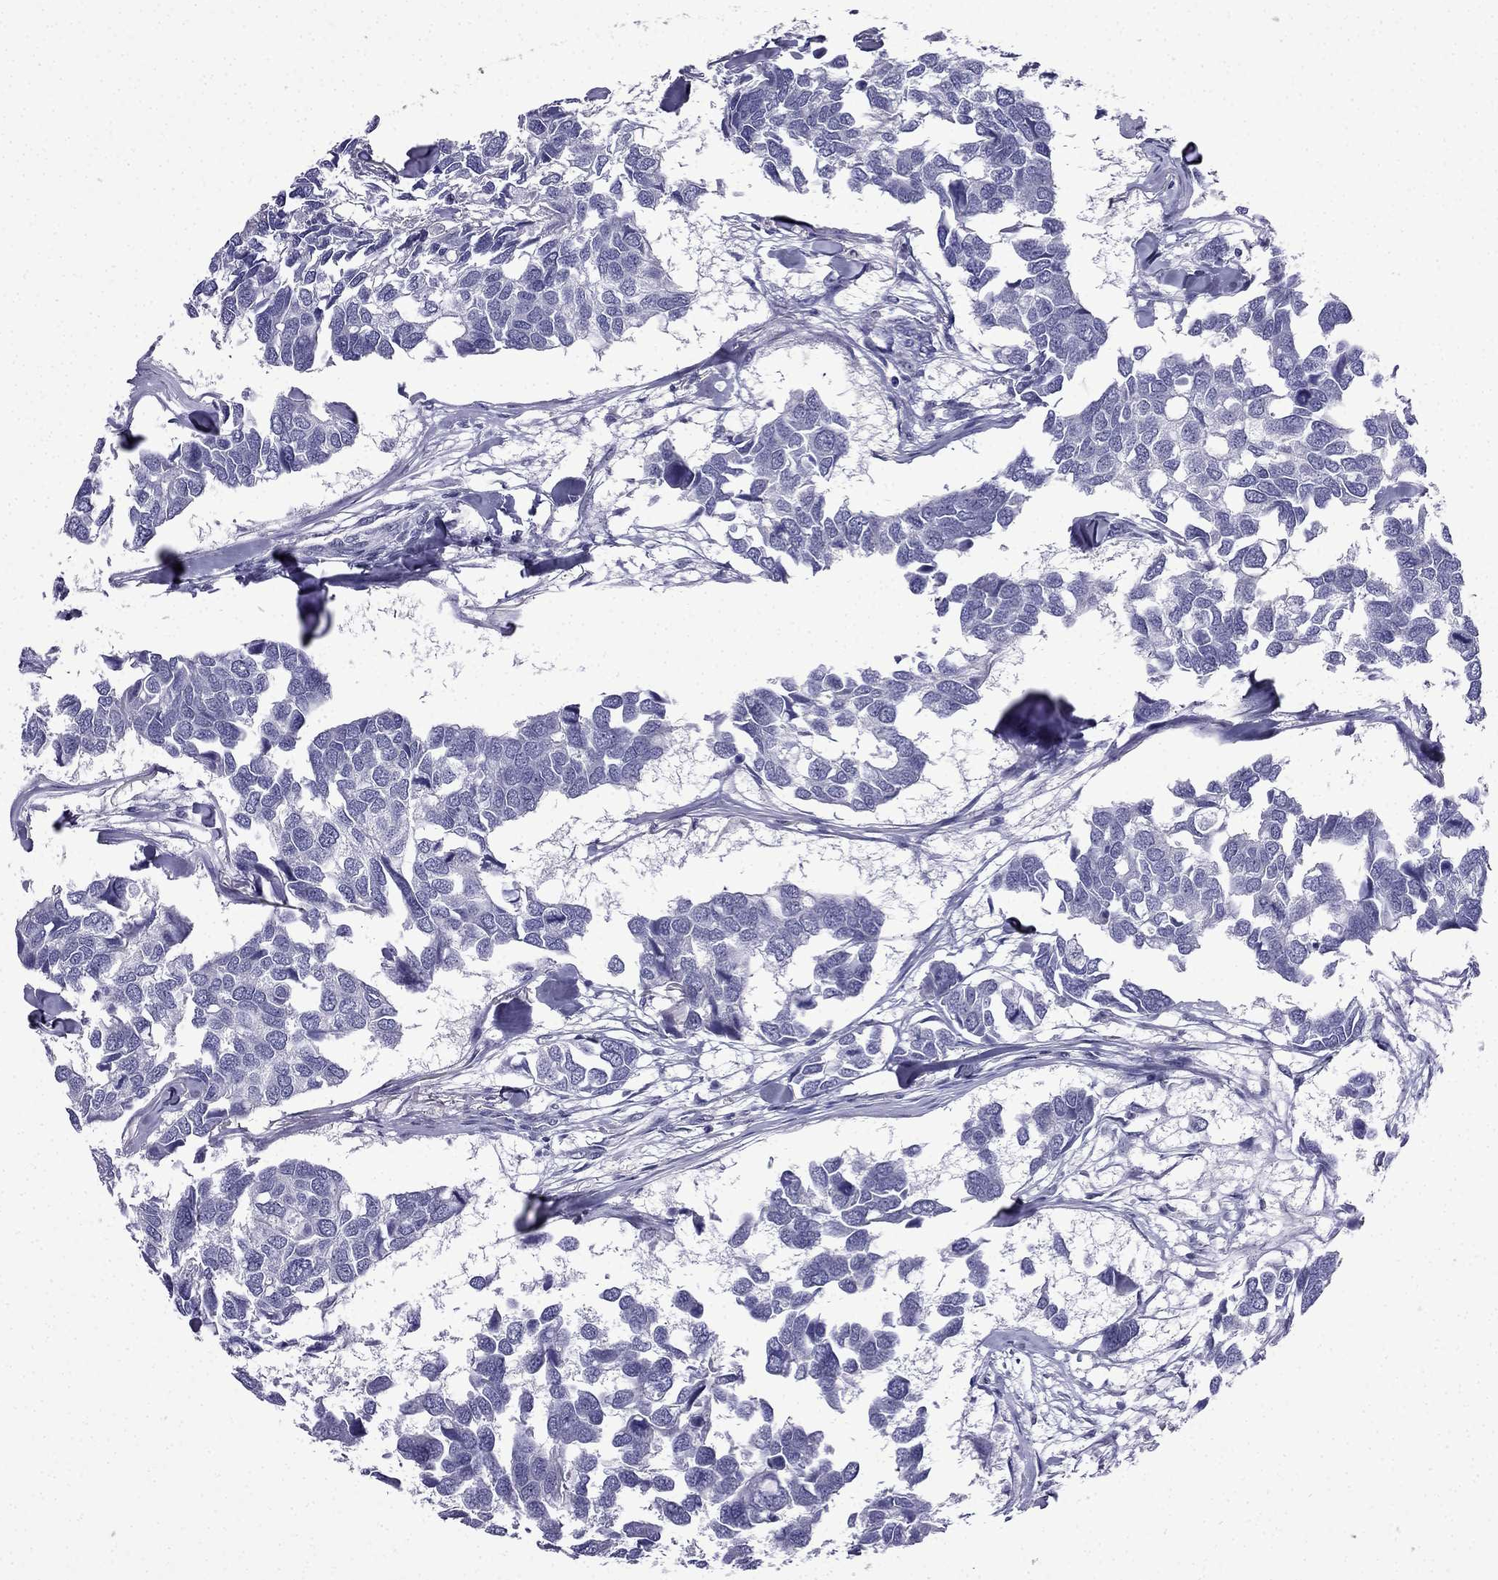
{"staining": {"intensity": "negative", "quantity": "none", "location": "none"}, "tissue": "breast cancer", "cell_type": "Tumor cells", "image_type": "cancer", "snomed": [{"axis": "morphology", "description": "Duct carcinoma"}, {"axis": "topography", "description": "Breast"}], "caption": "Tumor cells are negative for protein expression in human breast cancer.", "gene": "POM121L12", "patient": {"sex": "female", "age": 83}}